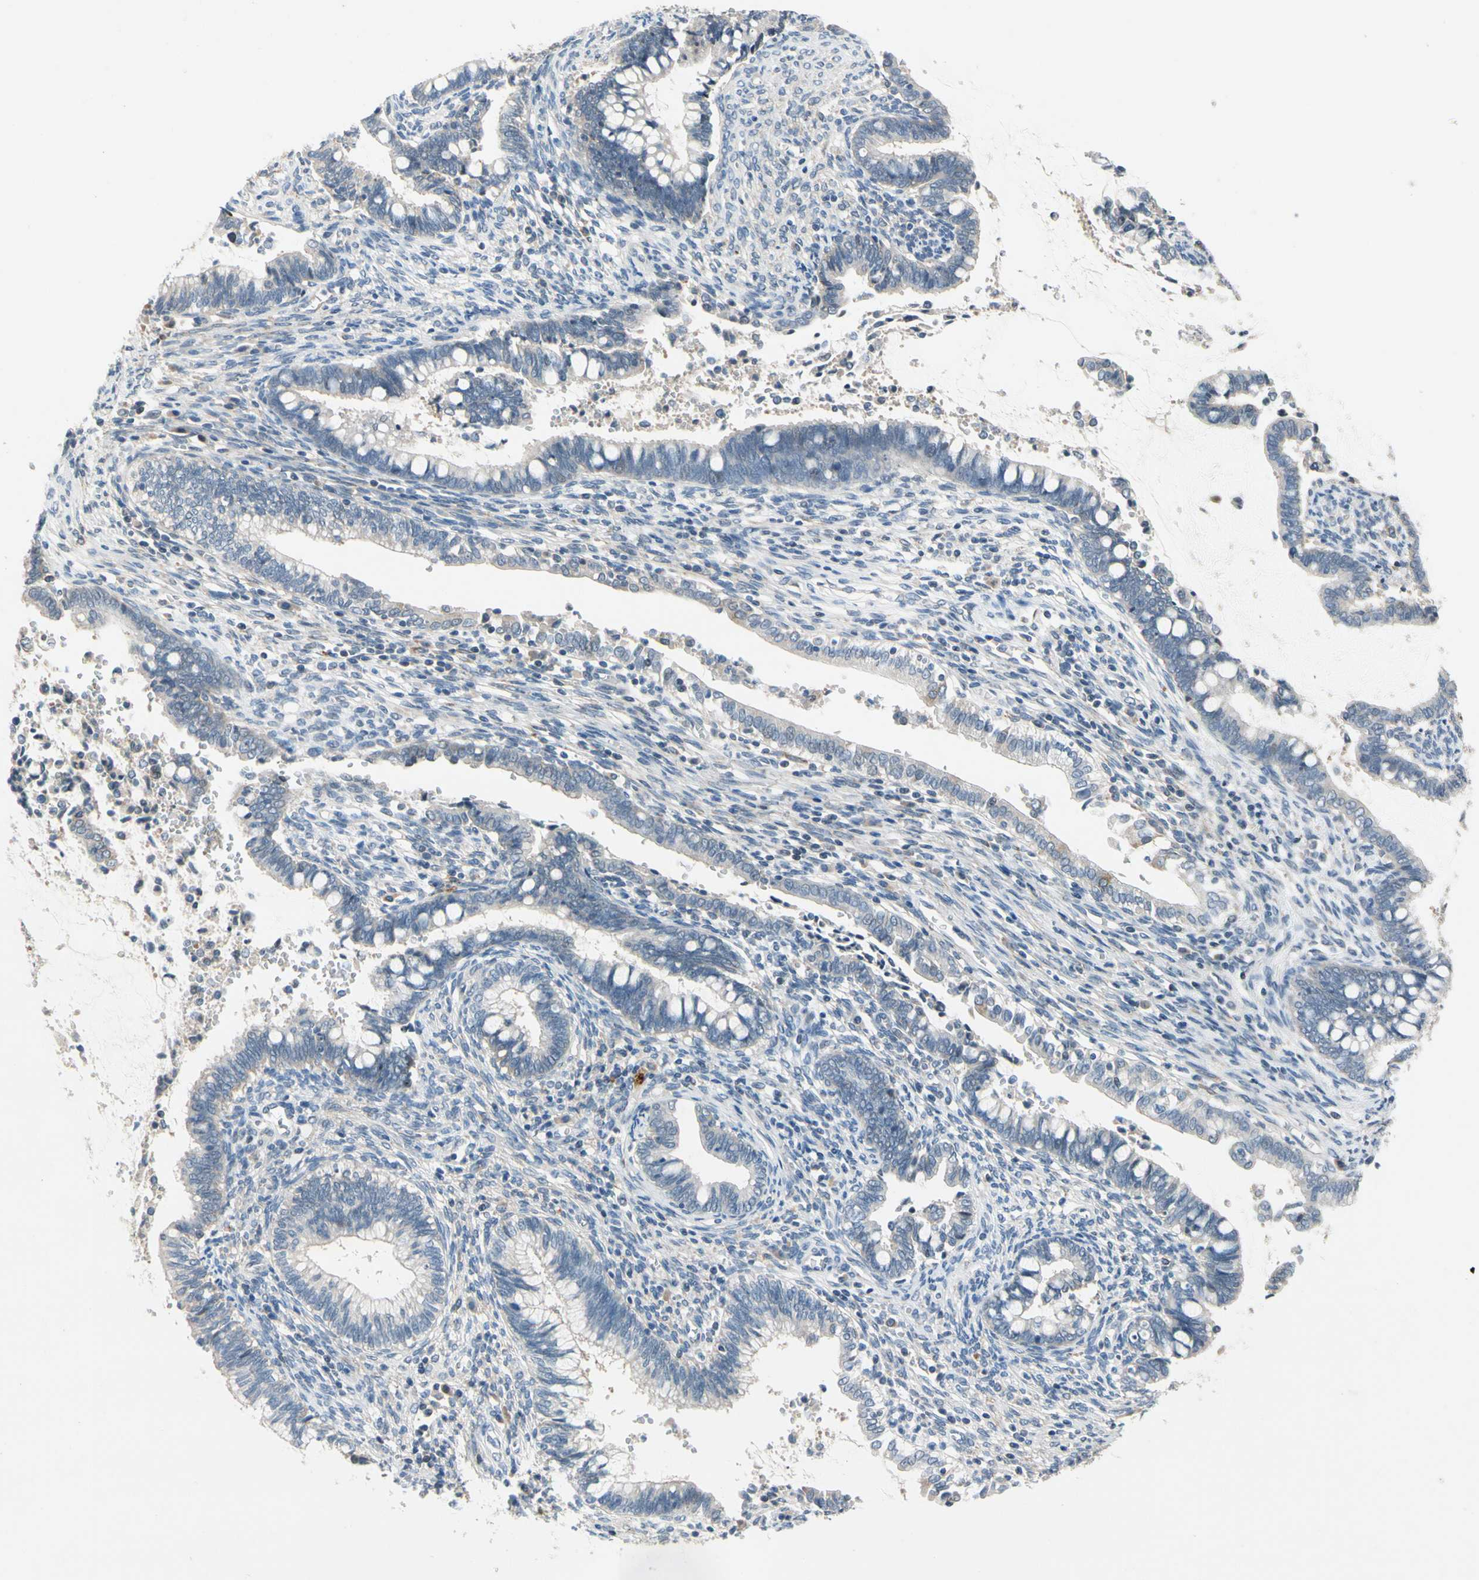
{"staining": {"intensity": "negative", "quantity": "none", "location": "none"}, "tissue": "cervical cancer", "cell_type": "Tumor cells", "image_type": "cancer", "snomed": [{"axis": "morphology", "description": "Adenocarcinoma, NOS"}, {"axis": "topography", "description": "Cervix"}], "caption": "A micrograph of adenocarcinoma (cervical) stained for a protein shows no brown staining in tumor cells.", "gene": "SLC27A6", "patient": {"sex": "female", "age": 44}}